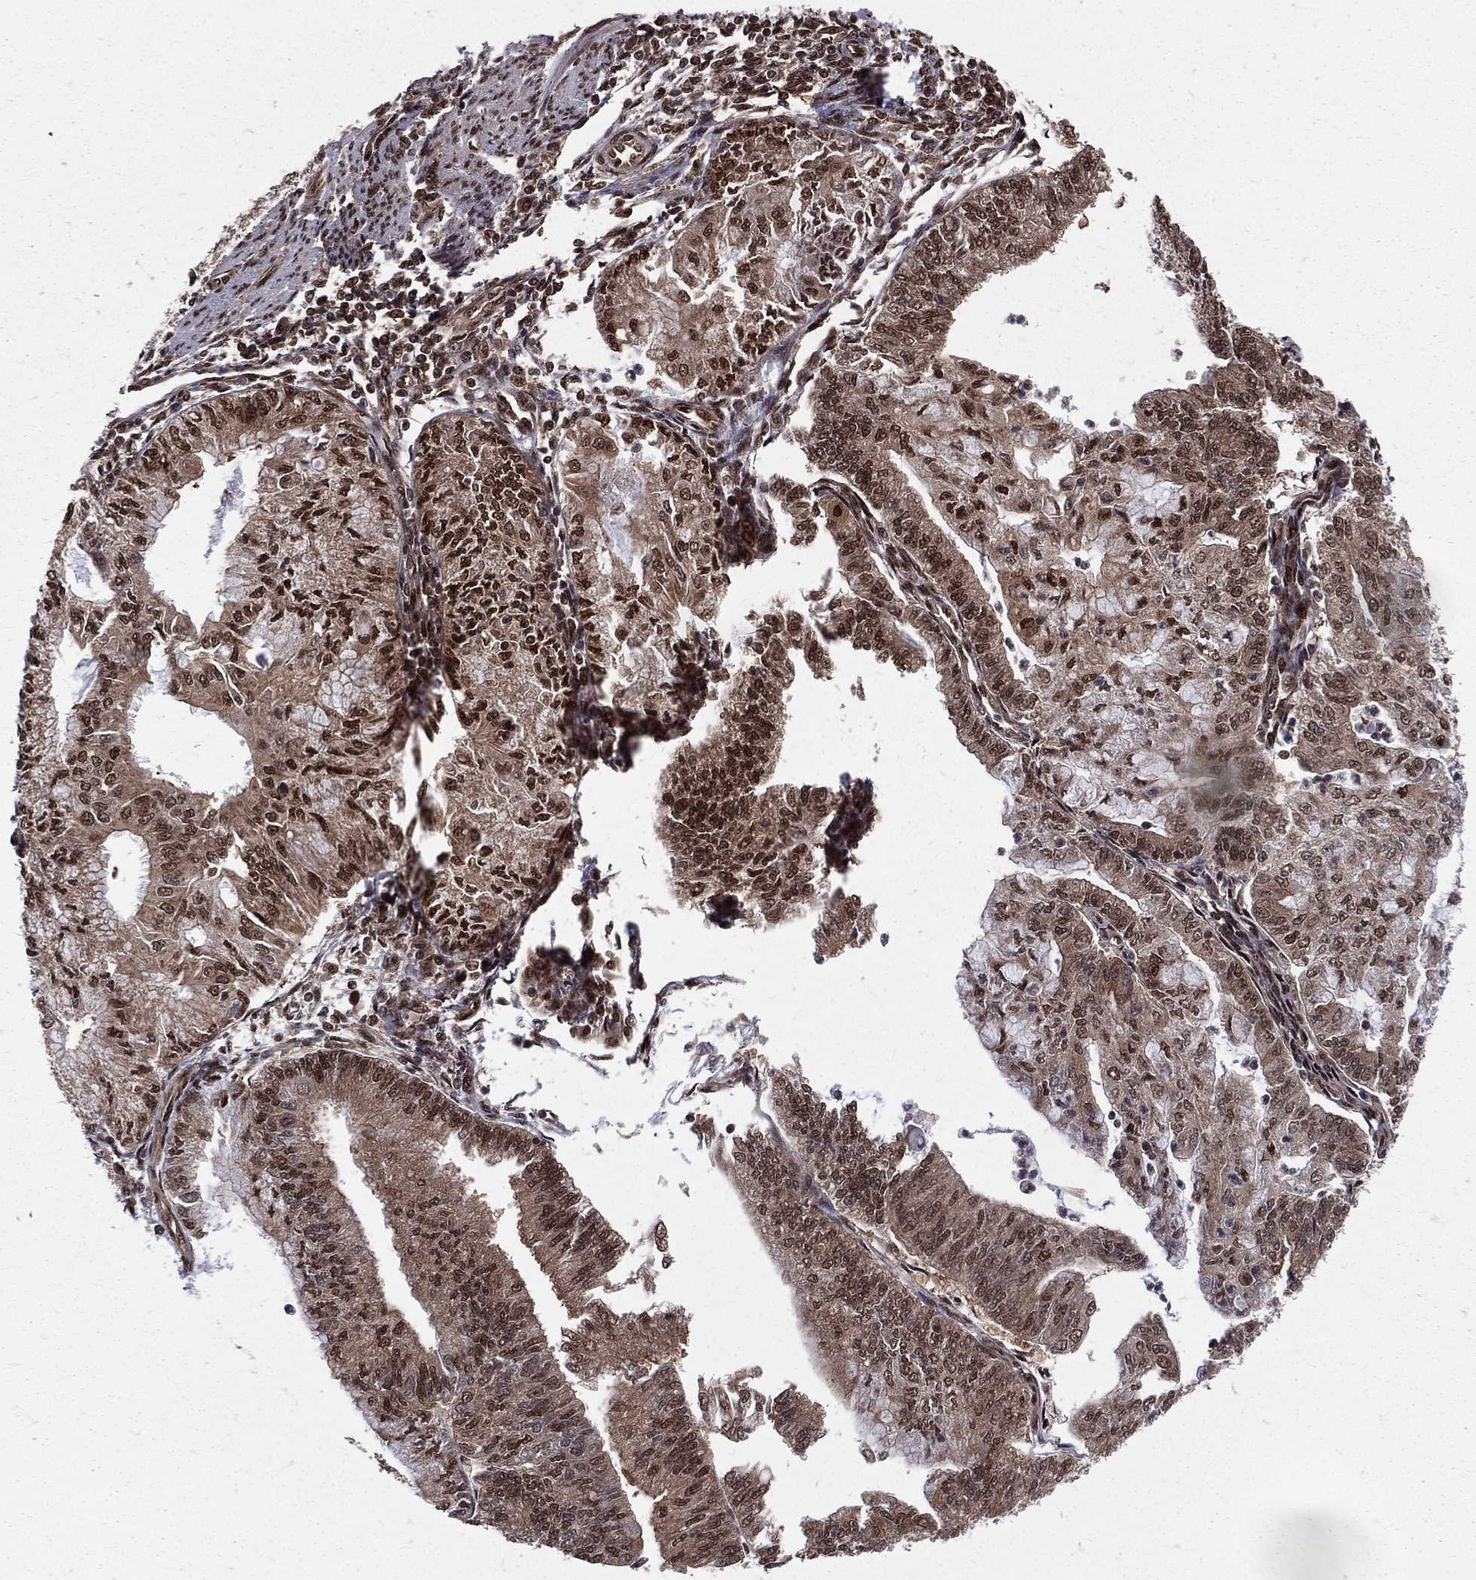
{"staining": {"intensity": "strong", "quantity": "25%-75%", "location": "nuclear"}, "tissue": "endometrial cancer", "cell_type": "Tumor cells", "image_type": "cancer", "snomed": [{"axis": "morphology", "description": "Adenocarcinoma, NOS"}, {"axis": "topography", "description": "Endometrium"}], "caption": "The photomicrograph shows a brown stain indicating the presence of a protein in the nuclear of tumor cells in endometrial cancer. The staining was performed using DAB (3,3'-diaminobenzidine) to visualize the protein expression in brown, while the nuclei were stained in blue with hematoxylin (Magnification: 20x).", "gene": "COPS4", "patient": {"sex": "female", "age": 59}}